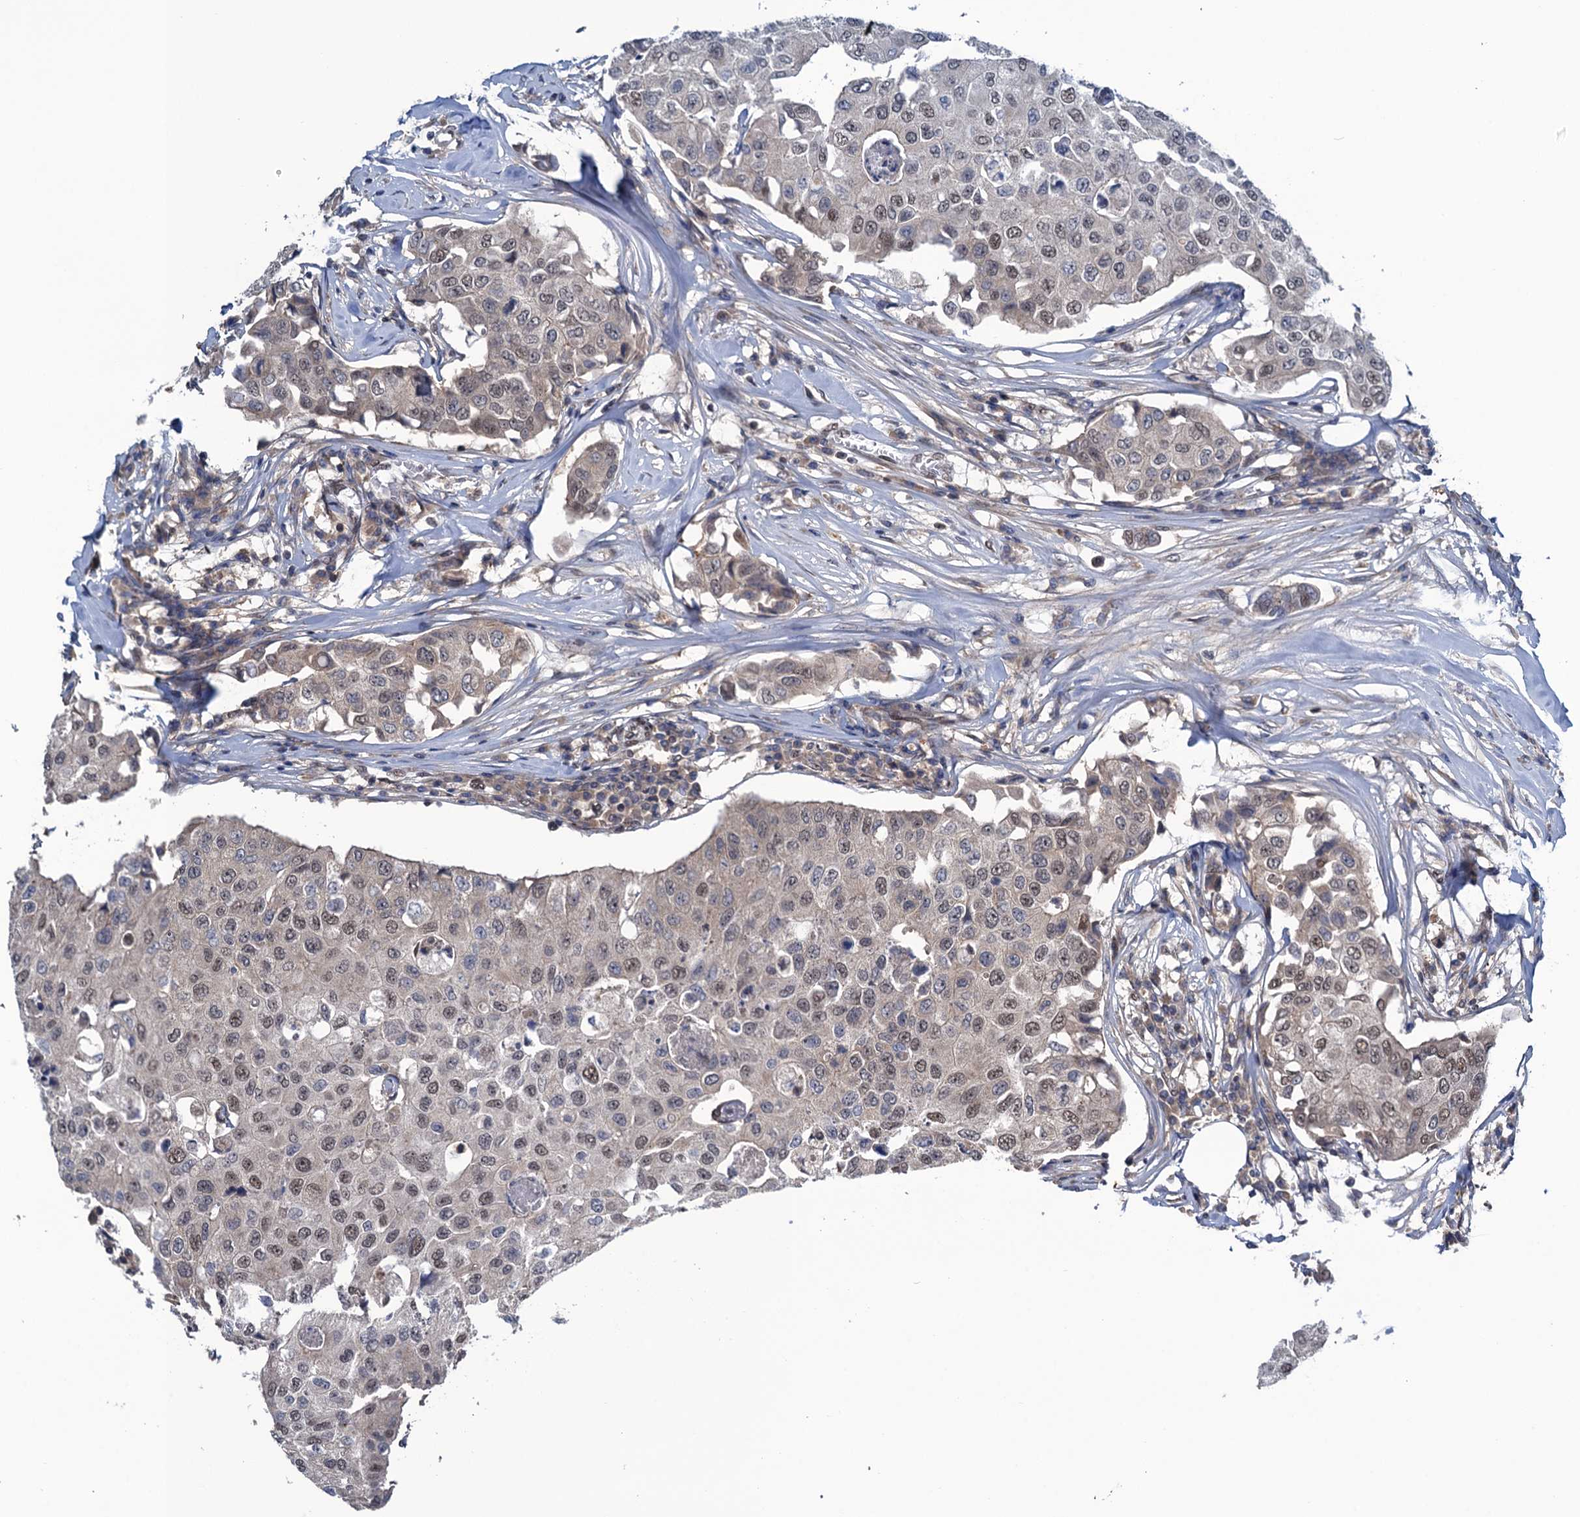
{"staining": {"intensity": "moderate", "quantity": "25%-75%", "location": "nuclear"}, "tissue": "breast cancer", "cell_type": "Tumor cells", "image_type": "cancer", "snomed": [{"axis": "morphology", "description": "Duct carcinoma"}, {"axis": "topography", "description": "Breast"}], "caption": "Human intraductal carcinoma (breast) stained for a protein (brown) reveals moderate nuclear positive expression in about 25%-75% of tumor cells.", "gene": "SAE1", "patient": {"sex": "female", "age": 80}}